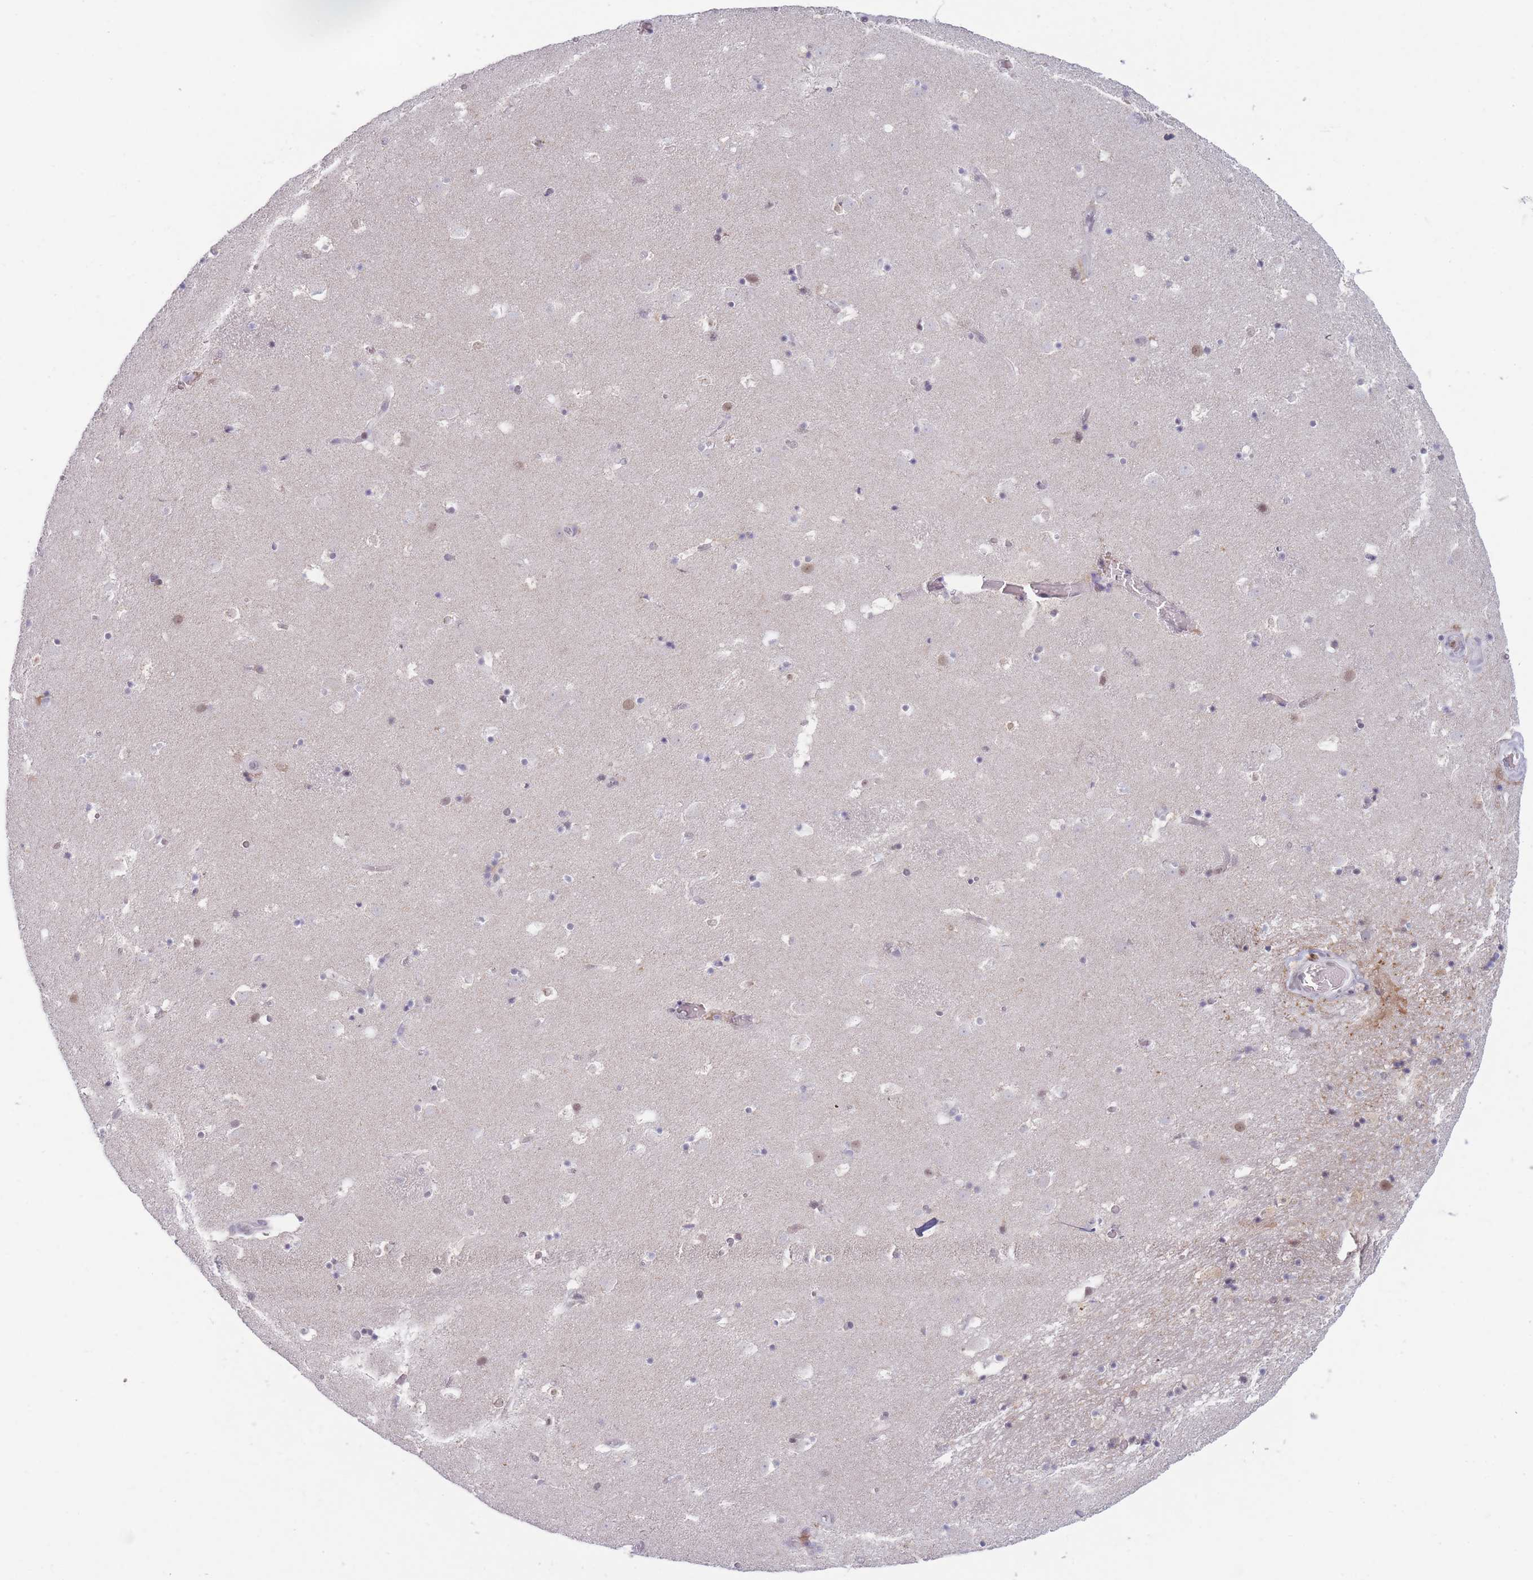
{"staining": {"intensity": "moderate", "quantity": "<25%", "location": "nuclear"}, "tissue": "caudate", "cell_type": "Glial cells", "image_type": "normal", "snomed": [{"axis": "morphology", "description": "Normal tissue, NOS"}, {"axis": "topography", "description": "Lateral ventricle wall"}], "caption": "Brown immunohistochemical staining in unremarkable human caudate reveals moderate nuclear expression in approximately <25% of glial cells. The protein is shown in brown color, while the nuclei are stained blue.", "gene": "ARID3B", "patient": {"sex": "male", "age": 25}}